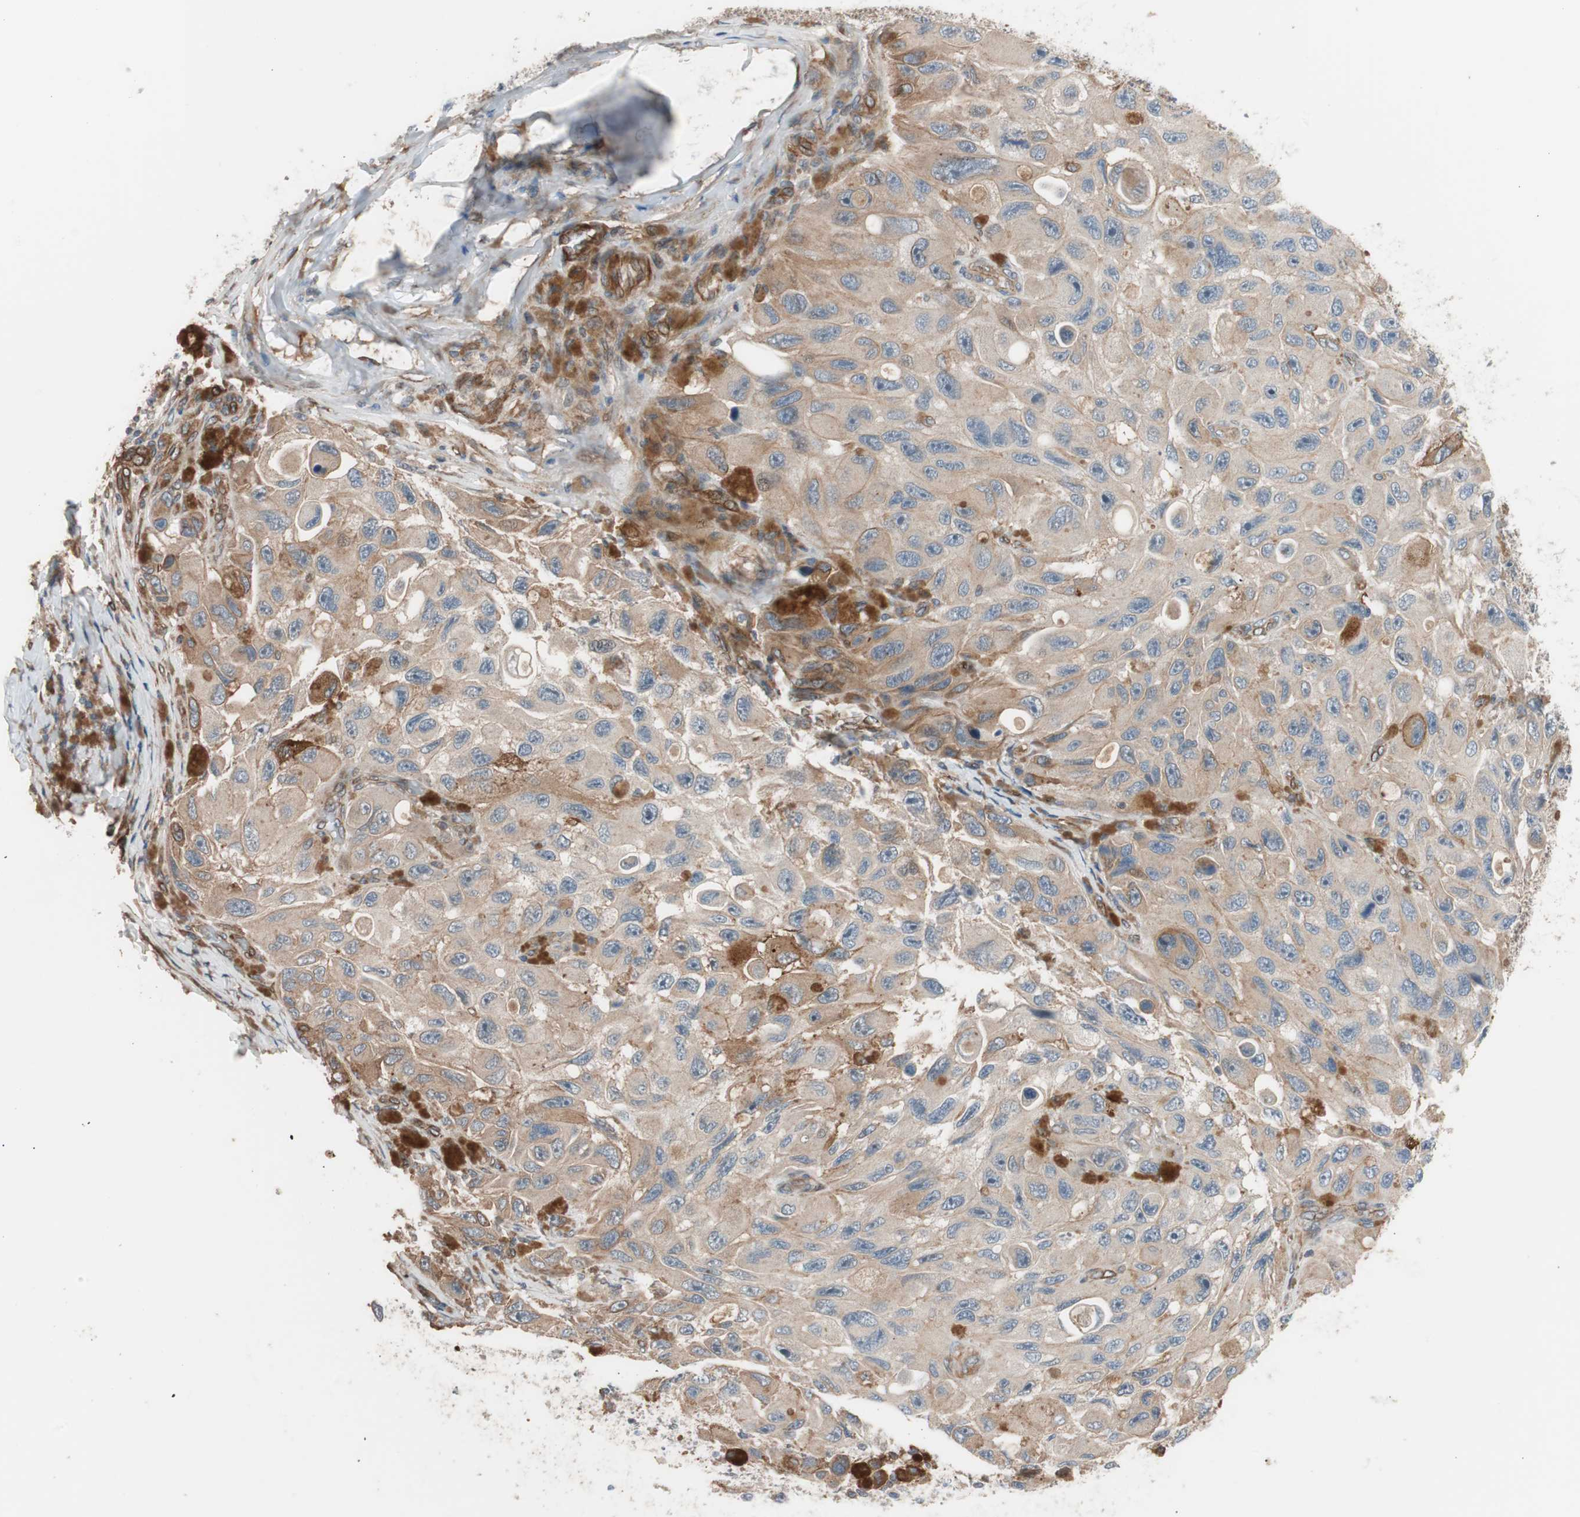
{"staining": {"intensity": "moderate", "quantity": "25%-75%", "location": "cytoplasmic/membranous"}, "tissue": "melanoma", "cell_type": "Tumor cells", "image_type": "cancer", "snomed": [{"axis": "morphology", "description": "Malignant melanoma, NOS"}, {"axis": "topography", "description": "Skin"}], "caption": "Moderate cytoplasmic/membranous staining for a protein is seen in approximately 25%-75% of tumor cells of malignant melanoma using IHC.", "gene": "SMG1", "patient": {"sex": "female", "age": 73}}